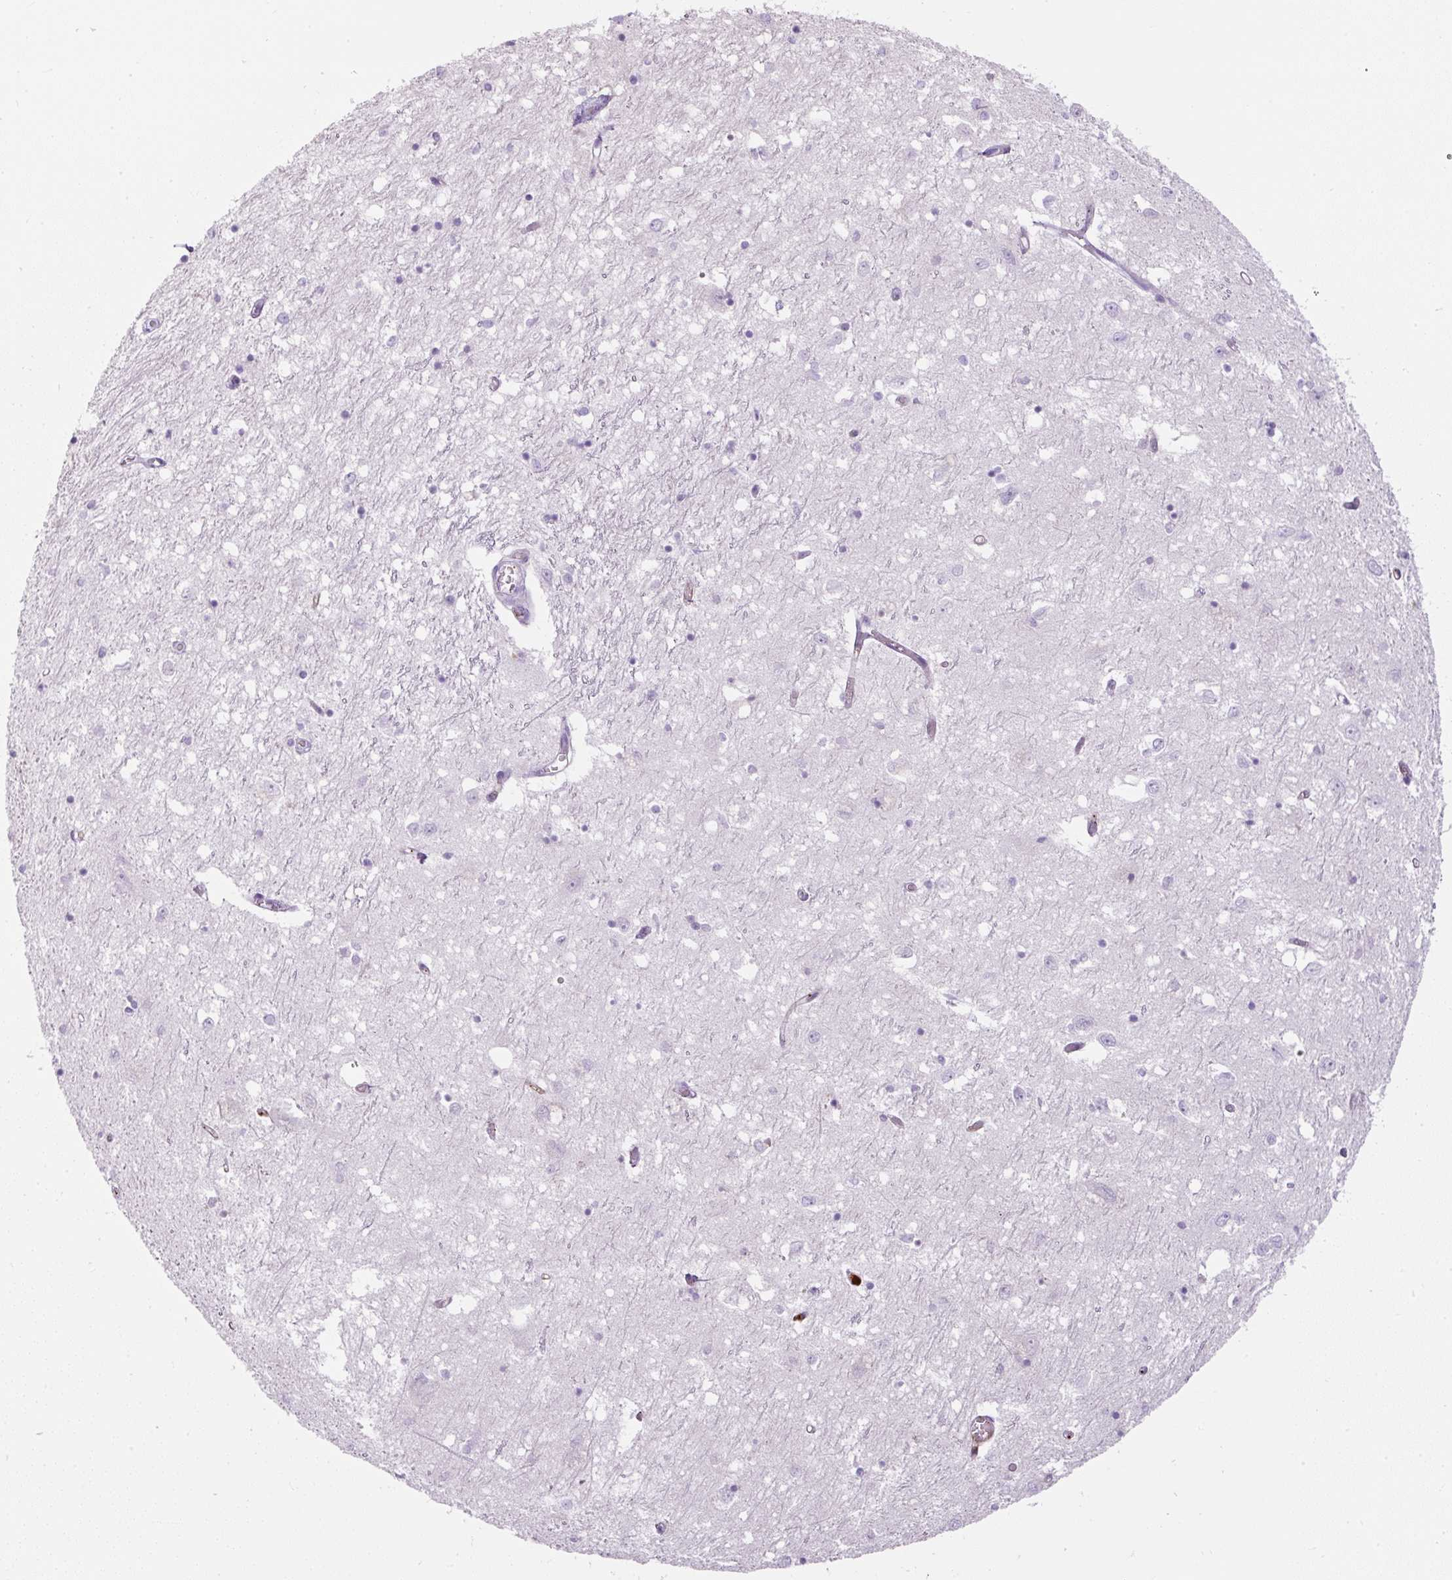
{"staining": {"intensity": "negative", "quantity": "none", "location": "none"}, "tissue": "caudate", "cell_type": "Glial cells", "image_type": "normal", "snomed": [{"axis": "morphology", "description": "Normal tissue, NOS"}, {"axis": "topography", "description": "Lateral ventricle wall"}], "caption": "Image shows no significant protein staining in glial cells of normal caudate. (DAB (3,3'-diaminobenzidine) immunohistochemistry (IHC), high magnification).", "gene": "APOA1", "patient": {"sex": "male", "age": 70}}